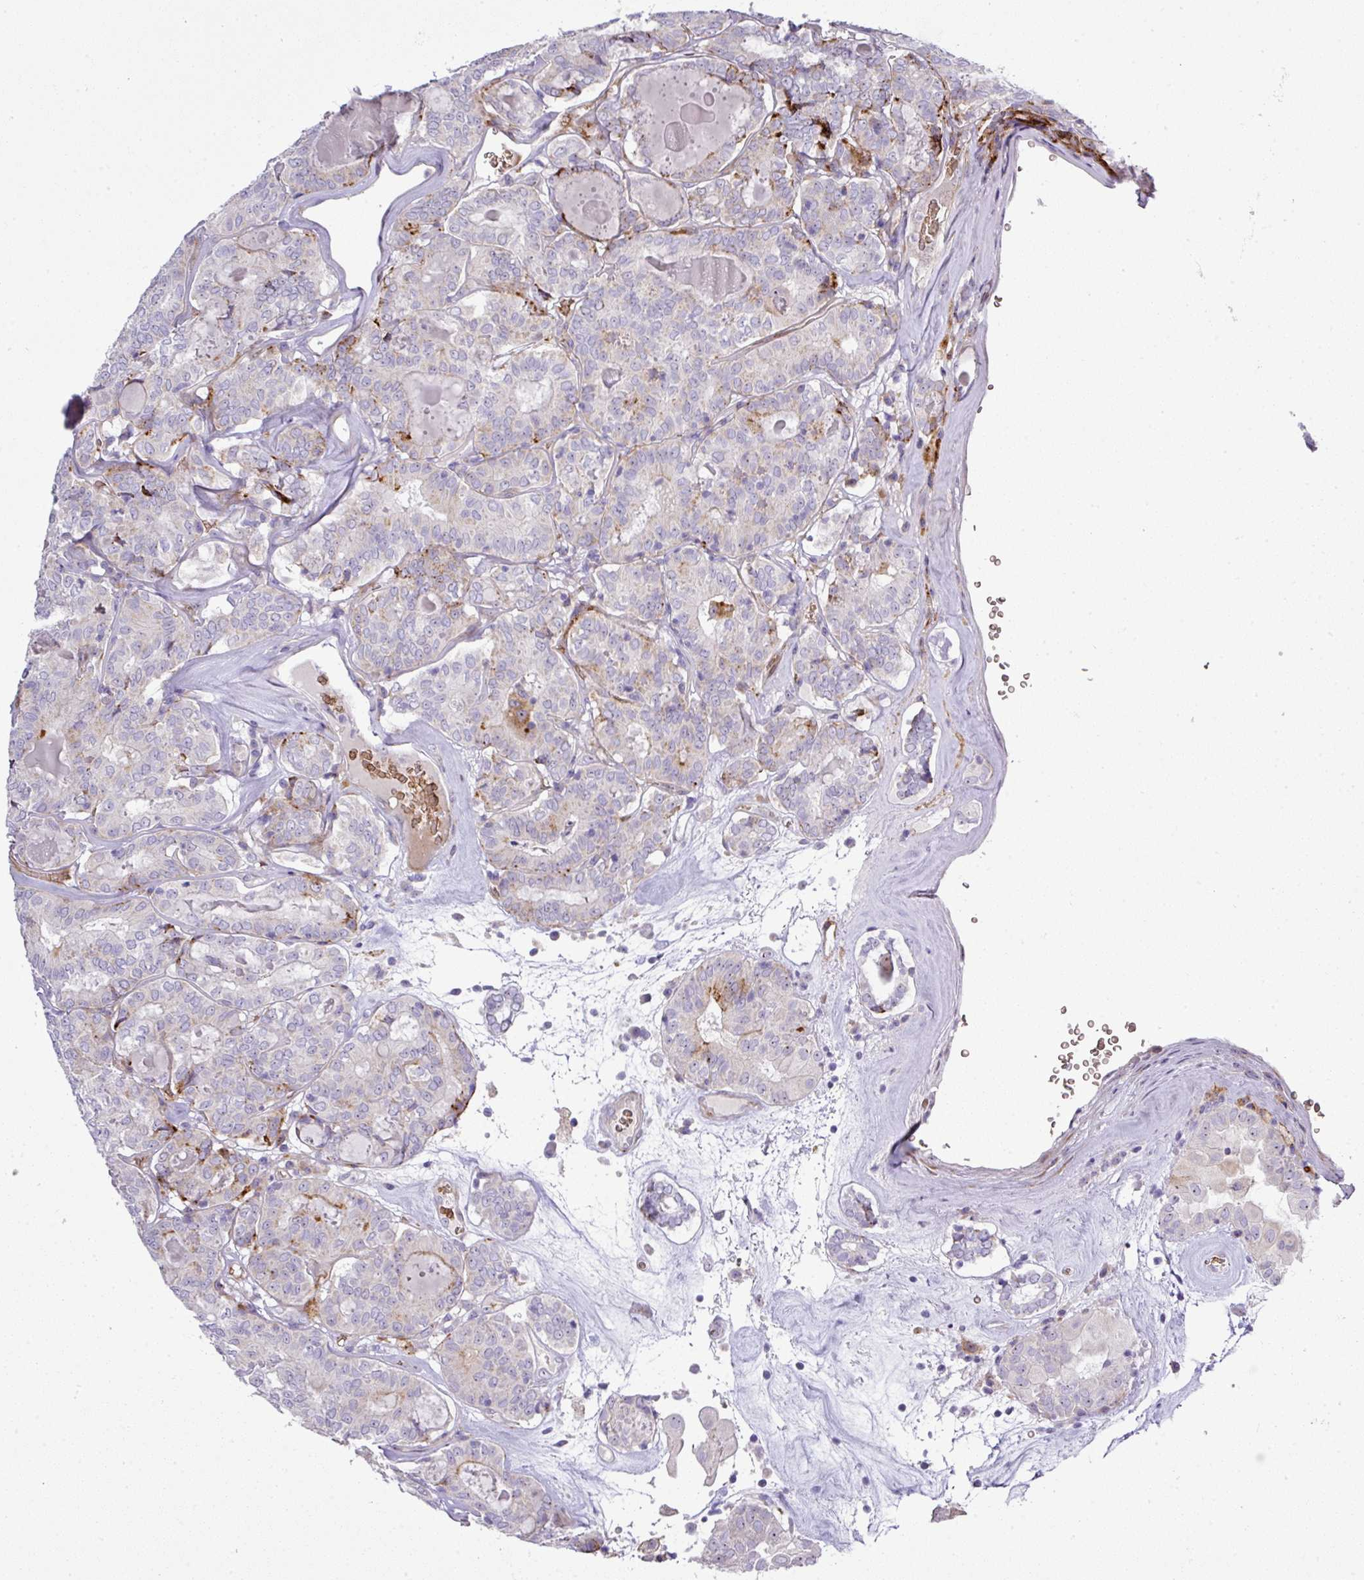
{"staining": {"intensity": "strong", "quantity": "25%-75%", "location": "cytoplasmic/membranous"}, "tissue": "thyroid cancer", "cell_type": "Tumor cells", "image_type": "cancer", "snomed": [{"axis": "morphology", "description": "Papillary adenocarcinoma, NOS"}, {"axis": "topography", "description": "Thyroid gland"}], "caption": "Thyroid cancer (papillary adenocarcinoma) stained with a protein marker exhibits strong staining in tumor cells.", "gene": "ATP6V1F", "patient": {"sex": "female", "age": 72}}